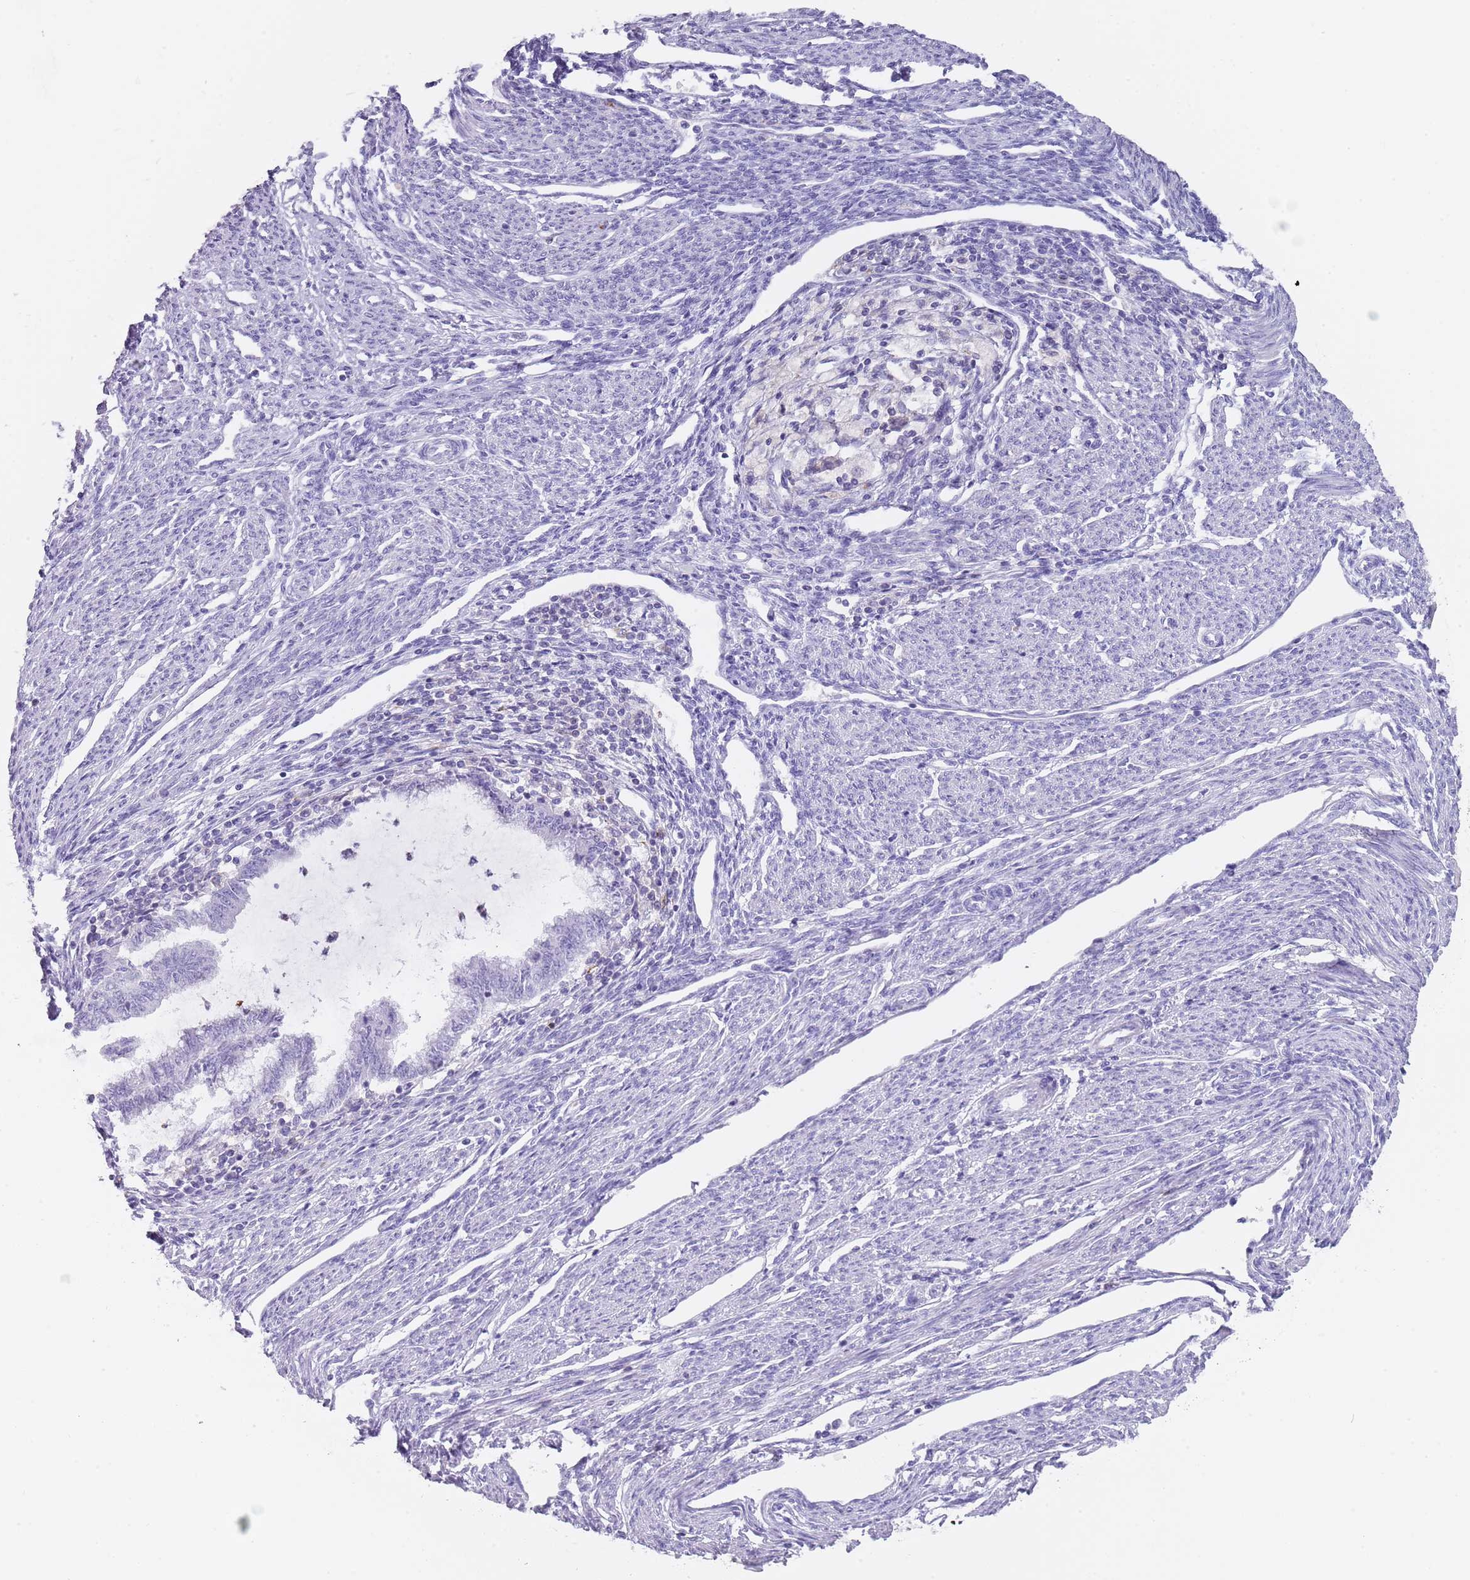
{"staining": {"intensity": "negative", "quantity": "none", "location": "none"}, "tissue": "endometrial cancer", "cell_type": "Tumor cells", "image_type": "cancer", "snomed": [{"axis": "morphology", "description": "Adenocarcinoma, NOS"}, {"axis": "topography", "description": "Endometrium"}], "caption": "There is no significant staining in tumor cells of adenocarcinoma (endometrial). (DAB immunohistochemistry (IHC) visualized using brightfield microscopy, high magnification).", "gene": "NBPF20", "patient": {"sex": "female", "age": 79}}